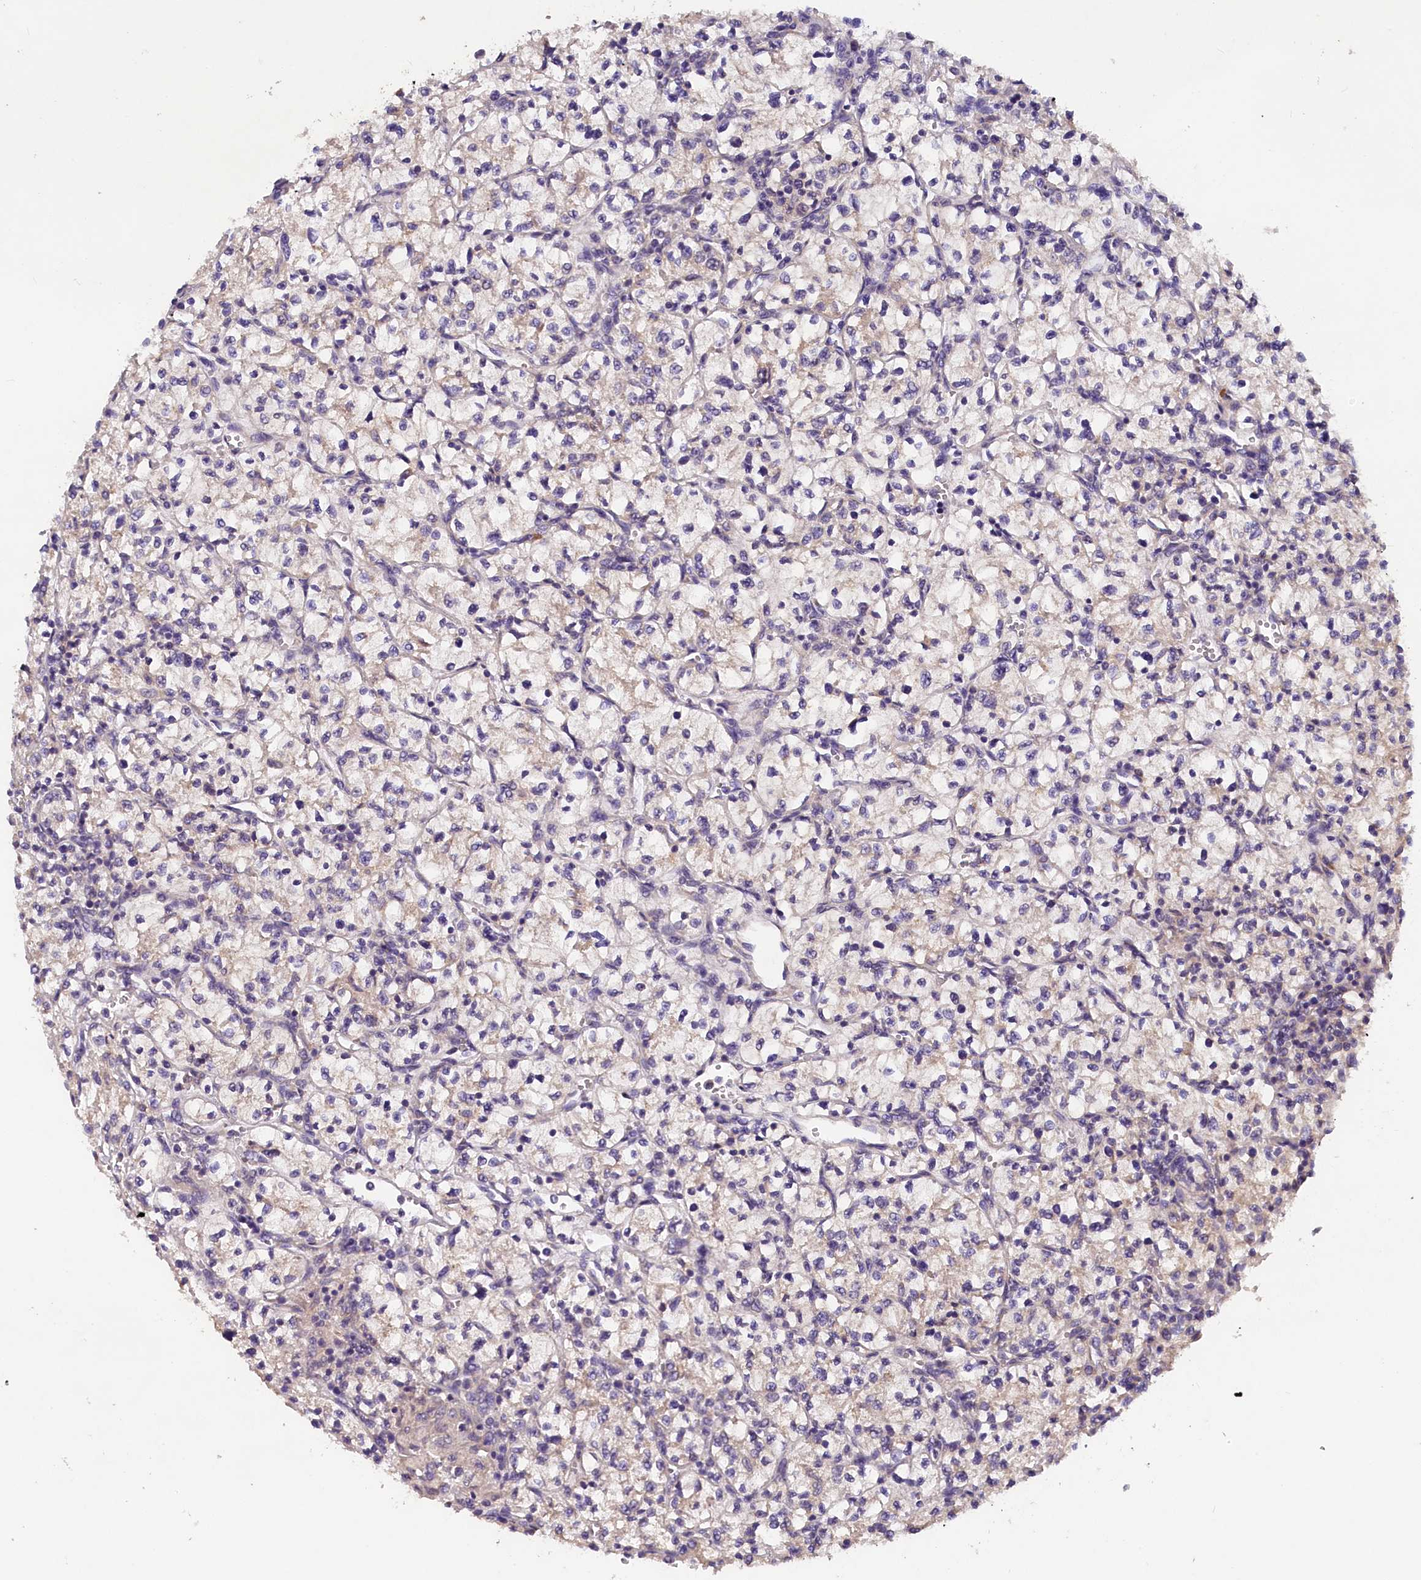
{"staining": {"intensity": "negative", "quantity": "none", "location": "none"}, "tissue": "renal cancer", "cell_type": "Tumor cells", "image_type": "cancer", "snomed": [{"axis": "morphology", "description": "Adenocarcinoma, NOS"}, {"axis": "topography", "description": "Kidney"}], "caption": "This photomicrograph is of renal cancer (adenocarcinoma) stained with IHC to label a protein in brown with the nuclei are counter-stained blue. There is no positivity in tumor cells.", "gene": "ST7L", "patient": {"sex": "female", "age": 64}}